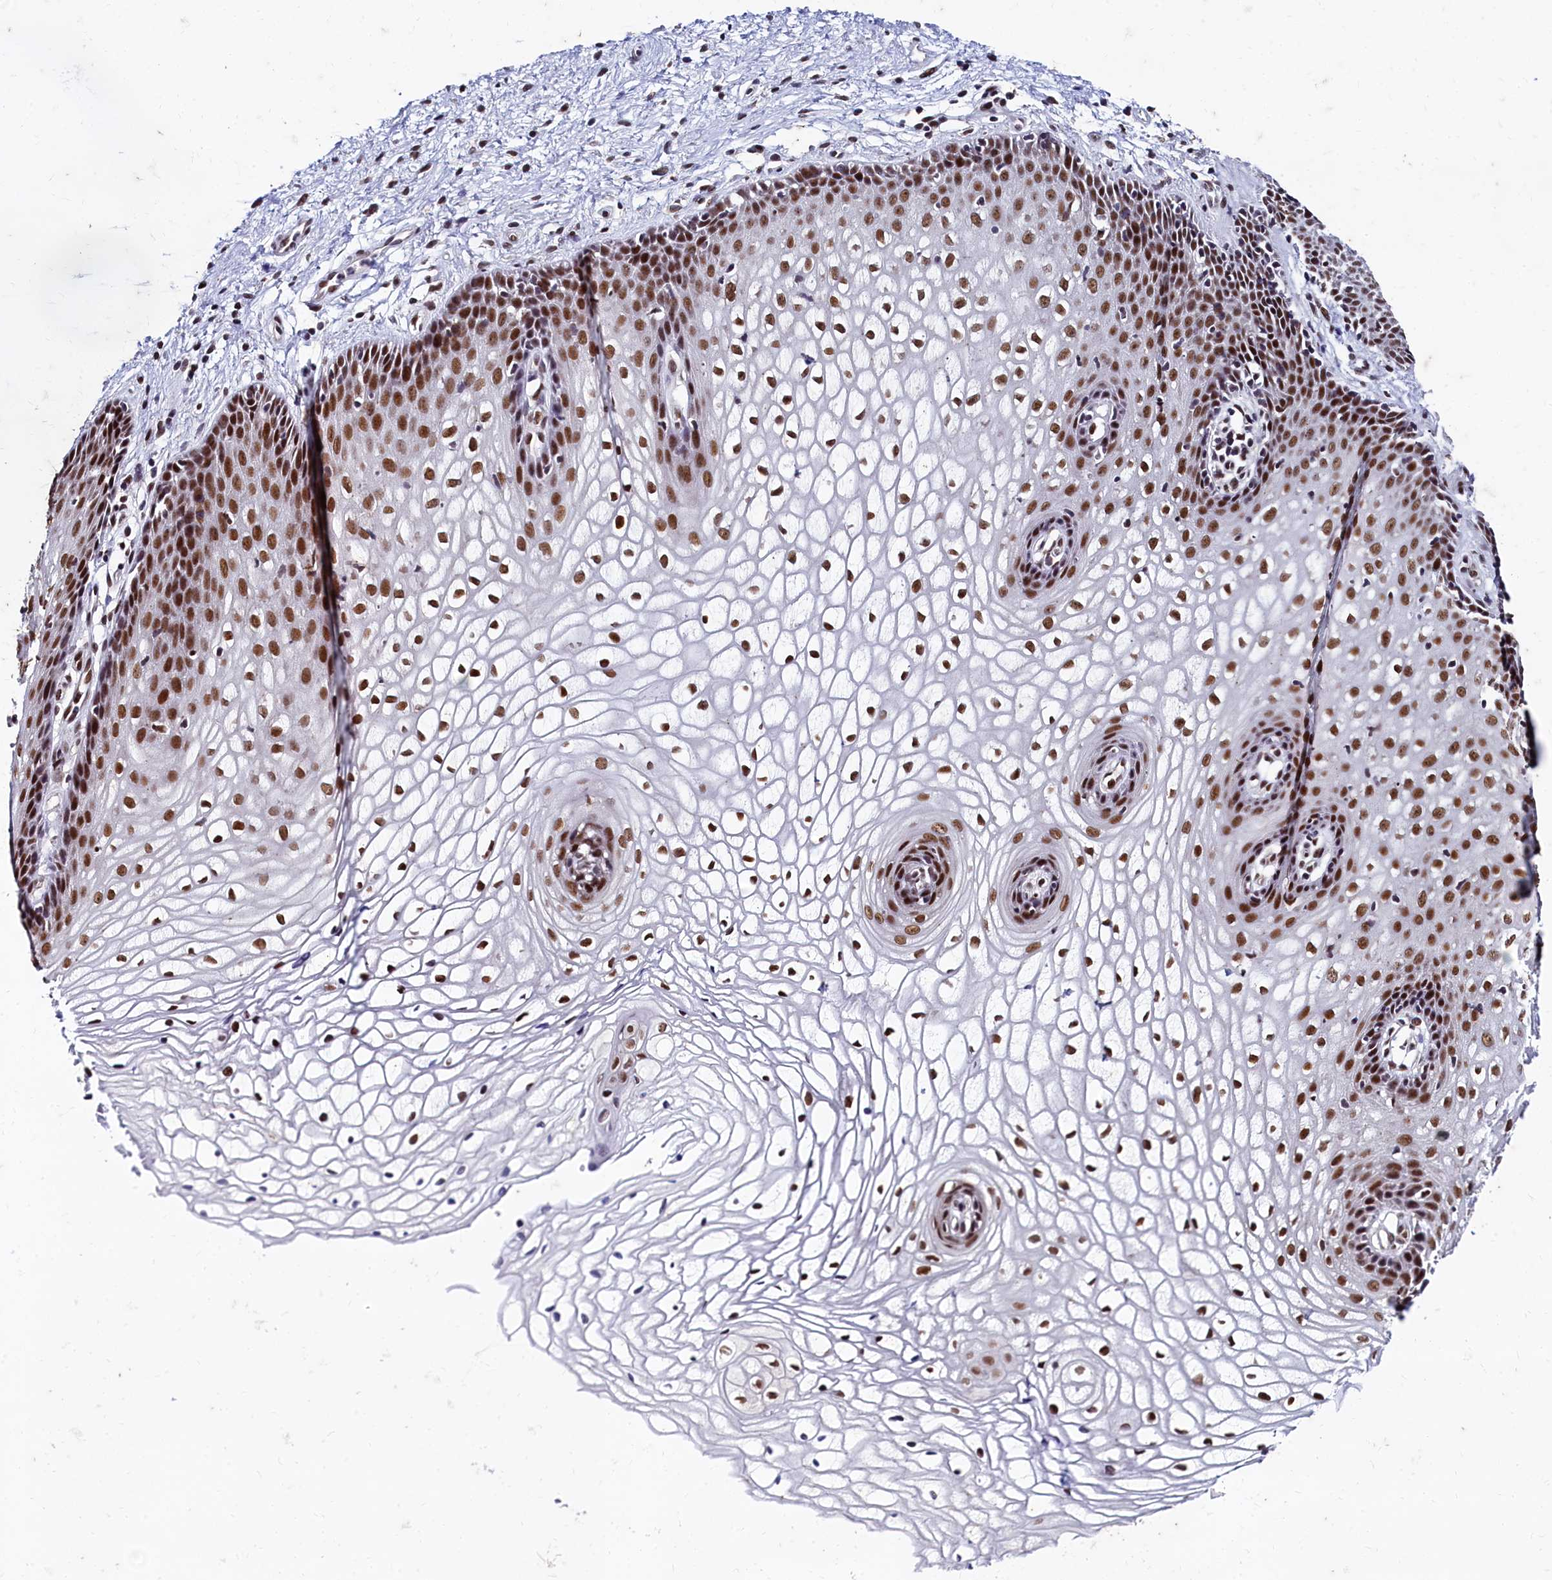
{"staining": {"intensity": "strong", "quantity": ">75%", "location": "nuclear"}, "tissue": "vagina", "cell_type": "Squamous epithelial cells", "image_type": "normal", "snomed": [{"axis": "morphology", "description": "Normal tissue, NOS"}, {"axis": "topography", "description": "Vagina"}], "caption": "The photomicrograph reveals immunohistochemical staining of normal vagina. There is strong nuclear expression is appreciated in about >75% of squamous epithelial cells.", "gene": "CPSF7", "patient": {"sex": "female", "age": 34}}